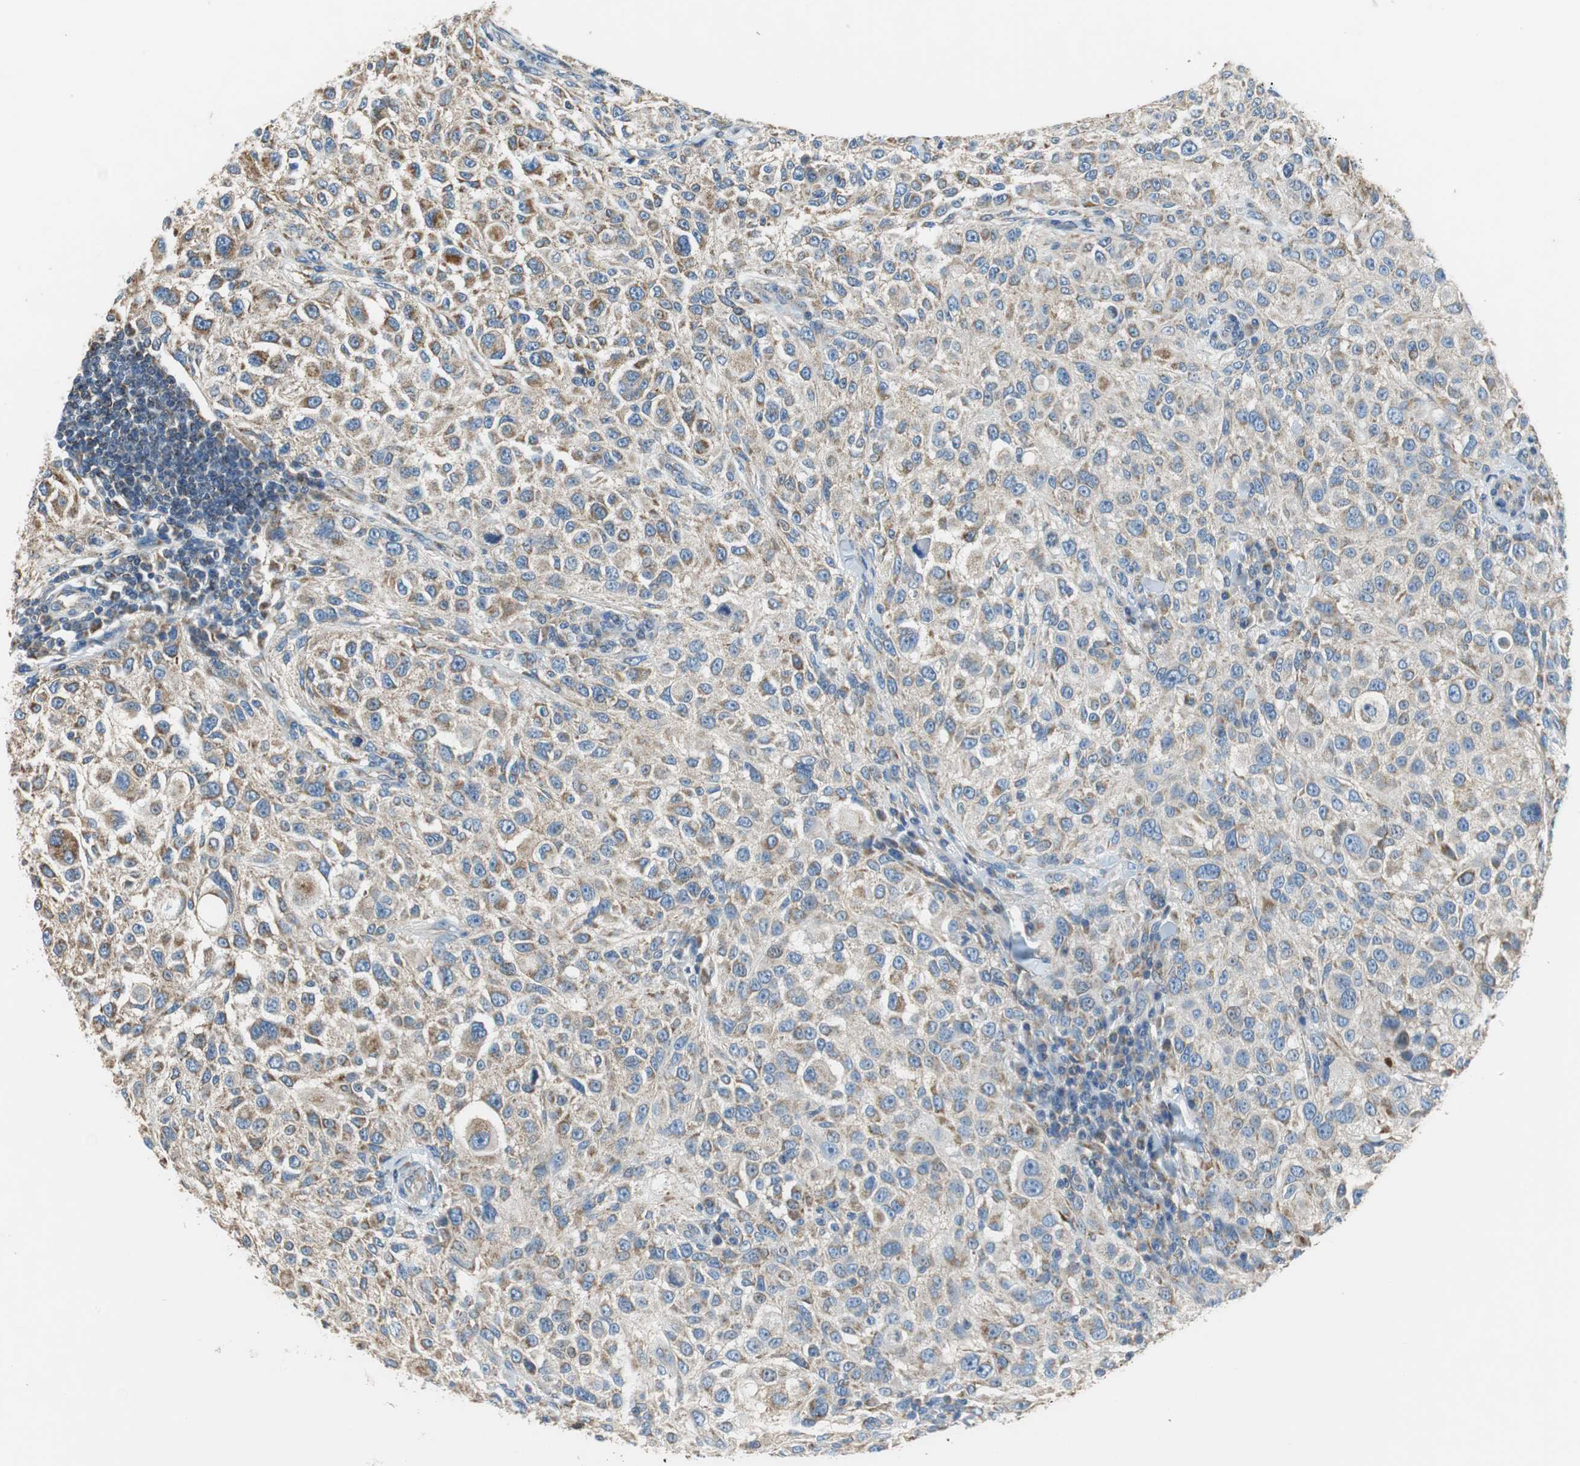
{"staining": {"intensity": "moderate", "quantity": "25%-75%", "location": "cytoplasmic/membranous"}, "tissue": "melanoma", "cell_type": "Tumor cells", "image_type": "cancer", "snomed": [{"axis": "morphology", "description": "Necrosis, NOS"}, {"axis": "morphology", "description": "Malignant melanoma, NOS"}, {"axis": "topography", "description": "Skin"}], "caption": "Protein analysis of melanoma tissue displays moderate cytoplasmic/membranous positivity in about 25%-75% of tumor cells.", "gene": "GSTK1", "patient": {"sex": "female", "age": 87}}